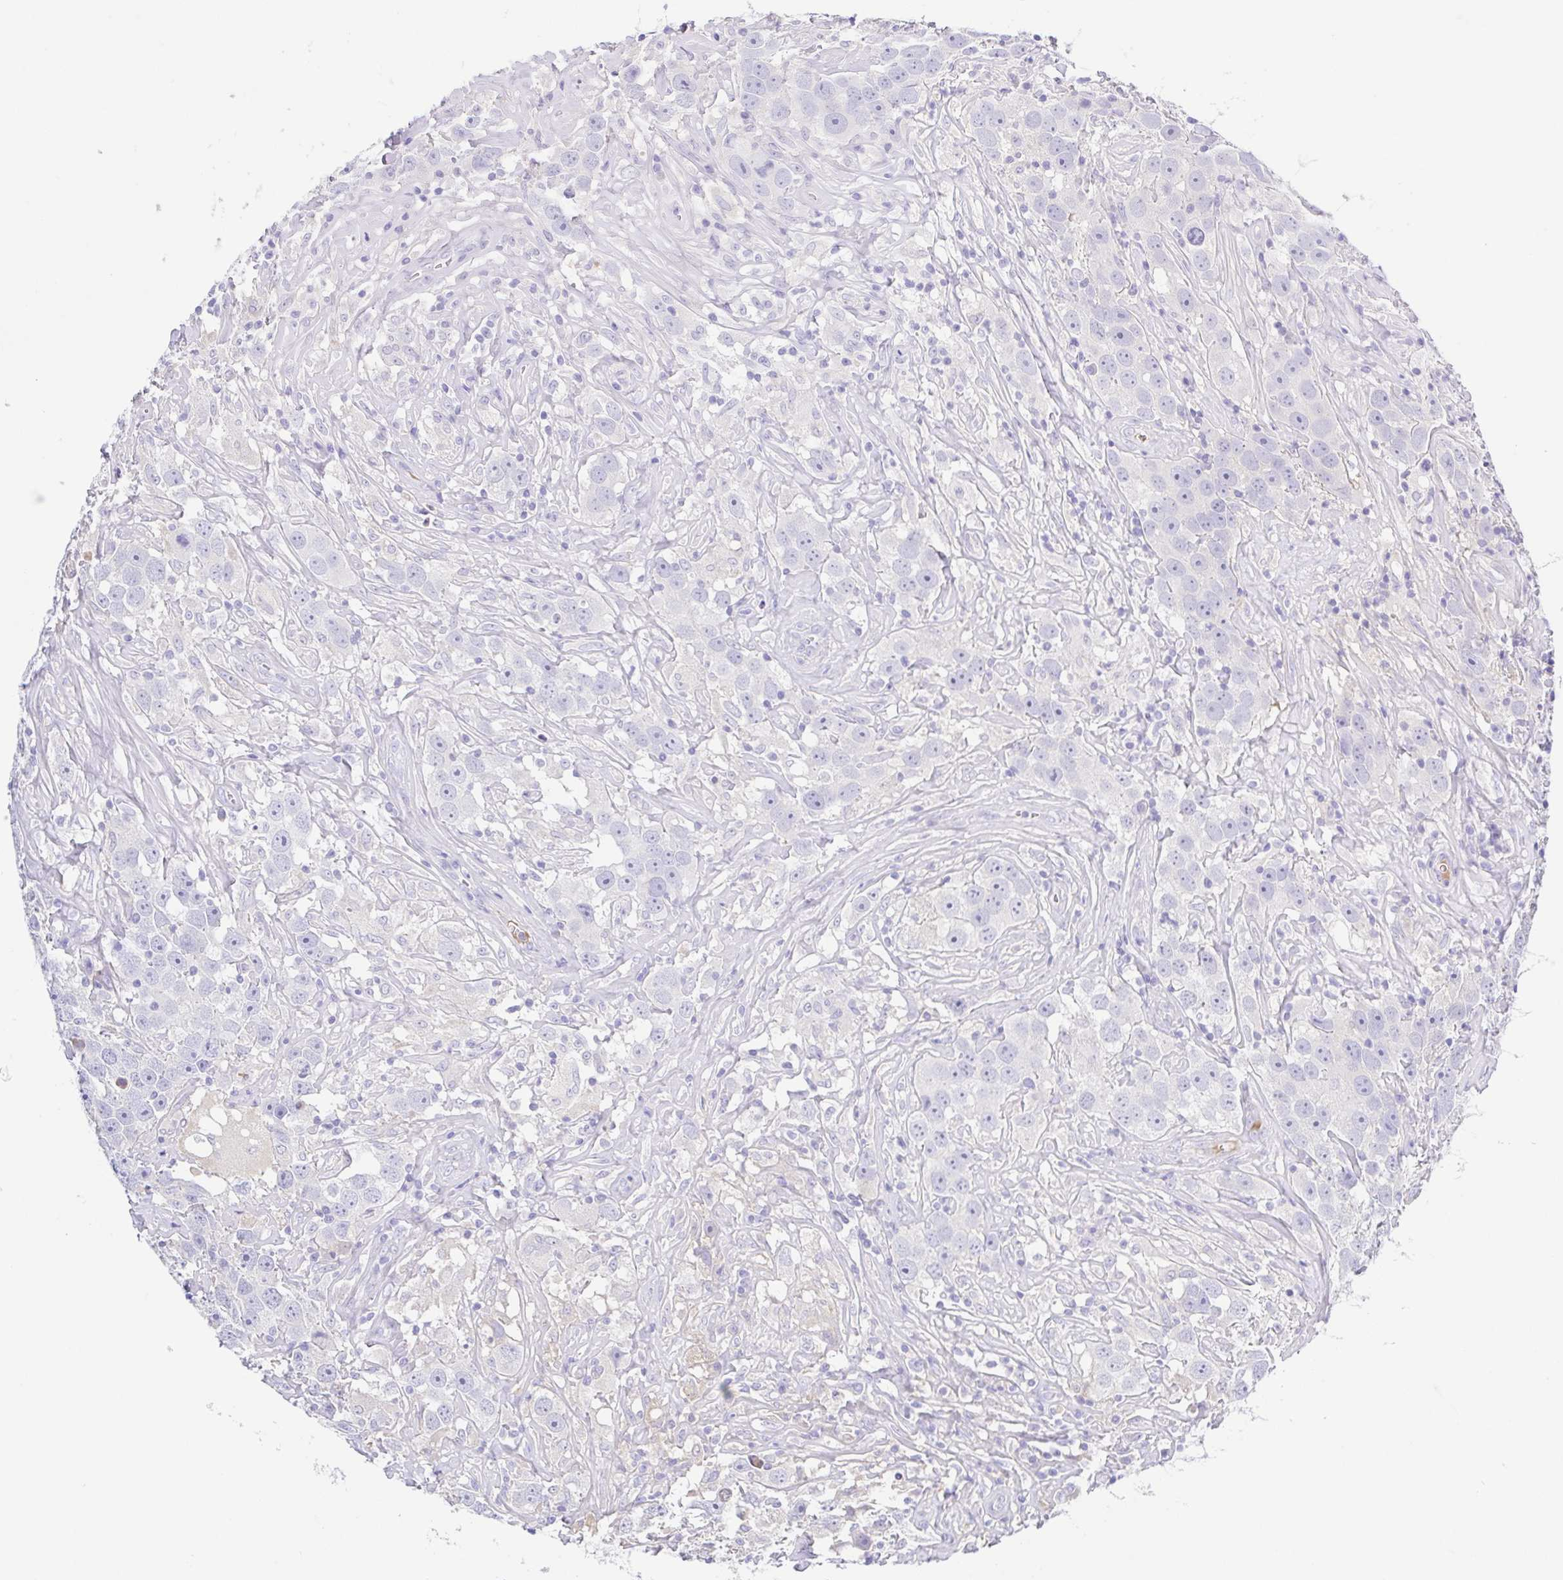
{"staining": {"intensity": "negative", "quantity": "none", "location": "none"}, "tissue": "testis cancer", "cell_type": "Tumor cells", "image_type": "cancer", "snomed": [{"axis": "morphology", "description": "Seminoma, NOS"}, {"axis": "topography", "description": "Testis"}], "caption": "The micrograph reveals no staining of tumor cells in testis cancer (seminoma).", "gene": "A1BG", "patient": {"sex": "male", "age": 49}}